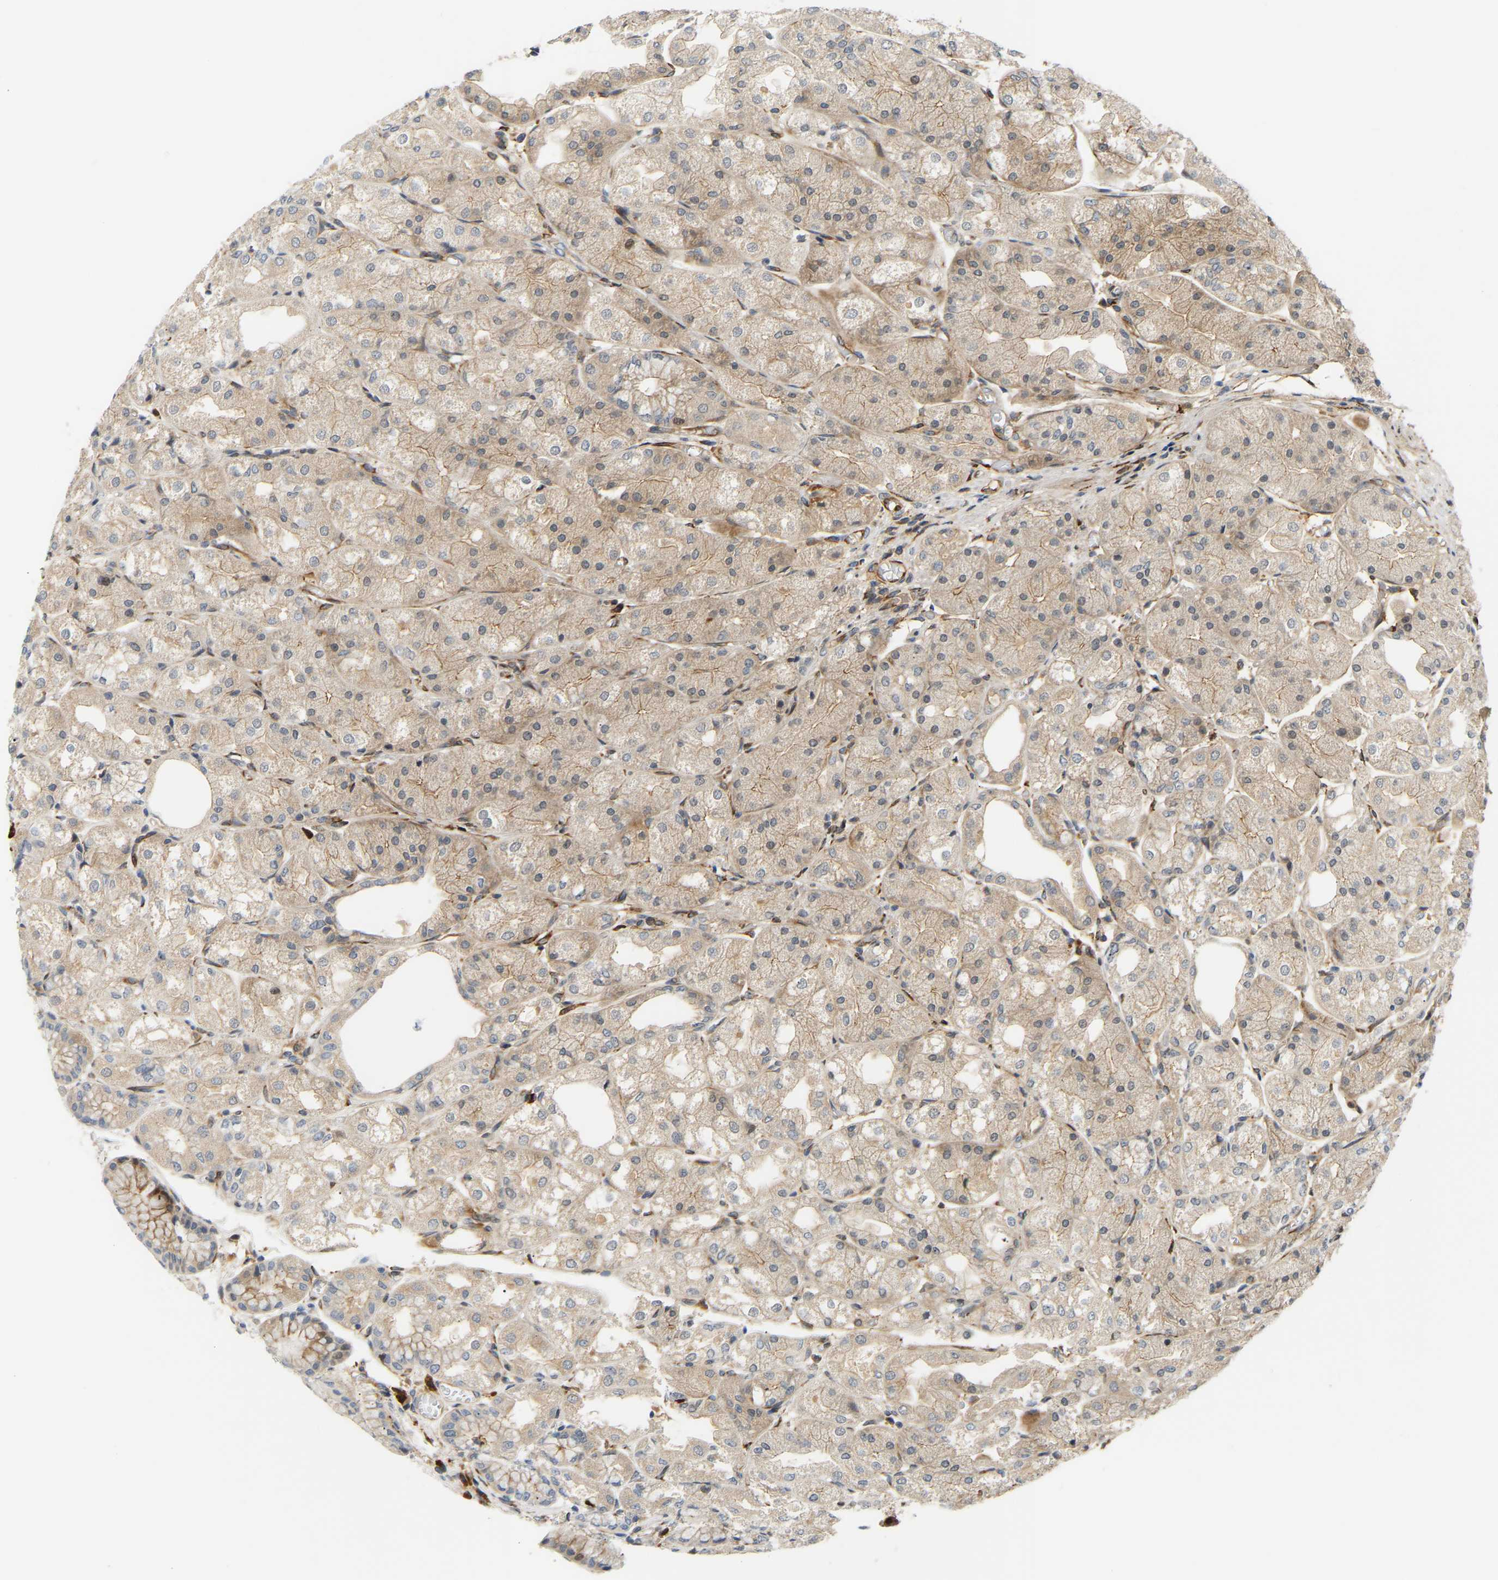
{"staining": {"intensity": "weak", "quantity": ">75%", "location": "cytoplasmic/membranous"}, "tissue": "stomach", "cell_type": "Glandular cells", "image_type": "normal", "snomed": [{"axis": "morphology", "description": "Normal tissue, NOS"}, {"axis": "topography", "description": "Stomach, upper"}], "caption": "This micrograph shows unremarkable stomach stained with IHC to label a protein in brown. The cytoplasmic/membranous of glandular cells show weak positivity for the protein. Nuclei are counter-stained blue.", "gene": "PLCG2", "patient": {"sex": "male", "age": 72}}